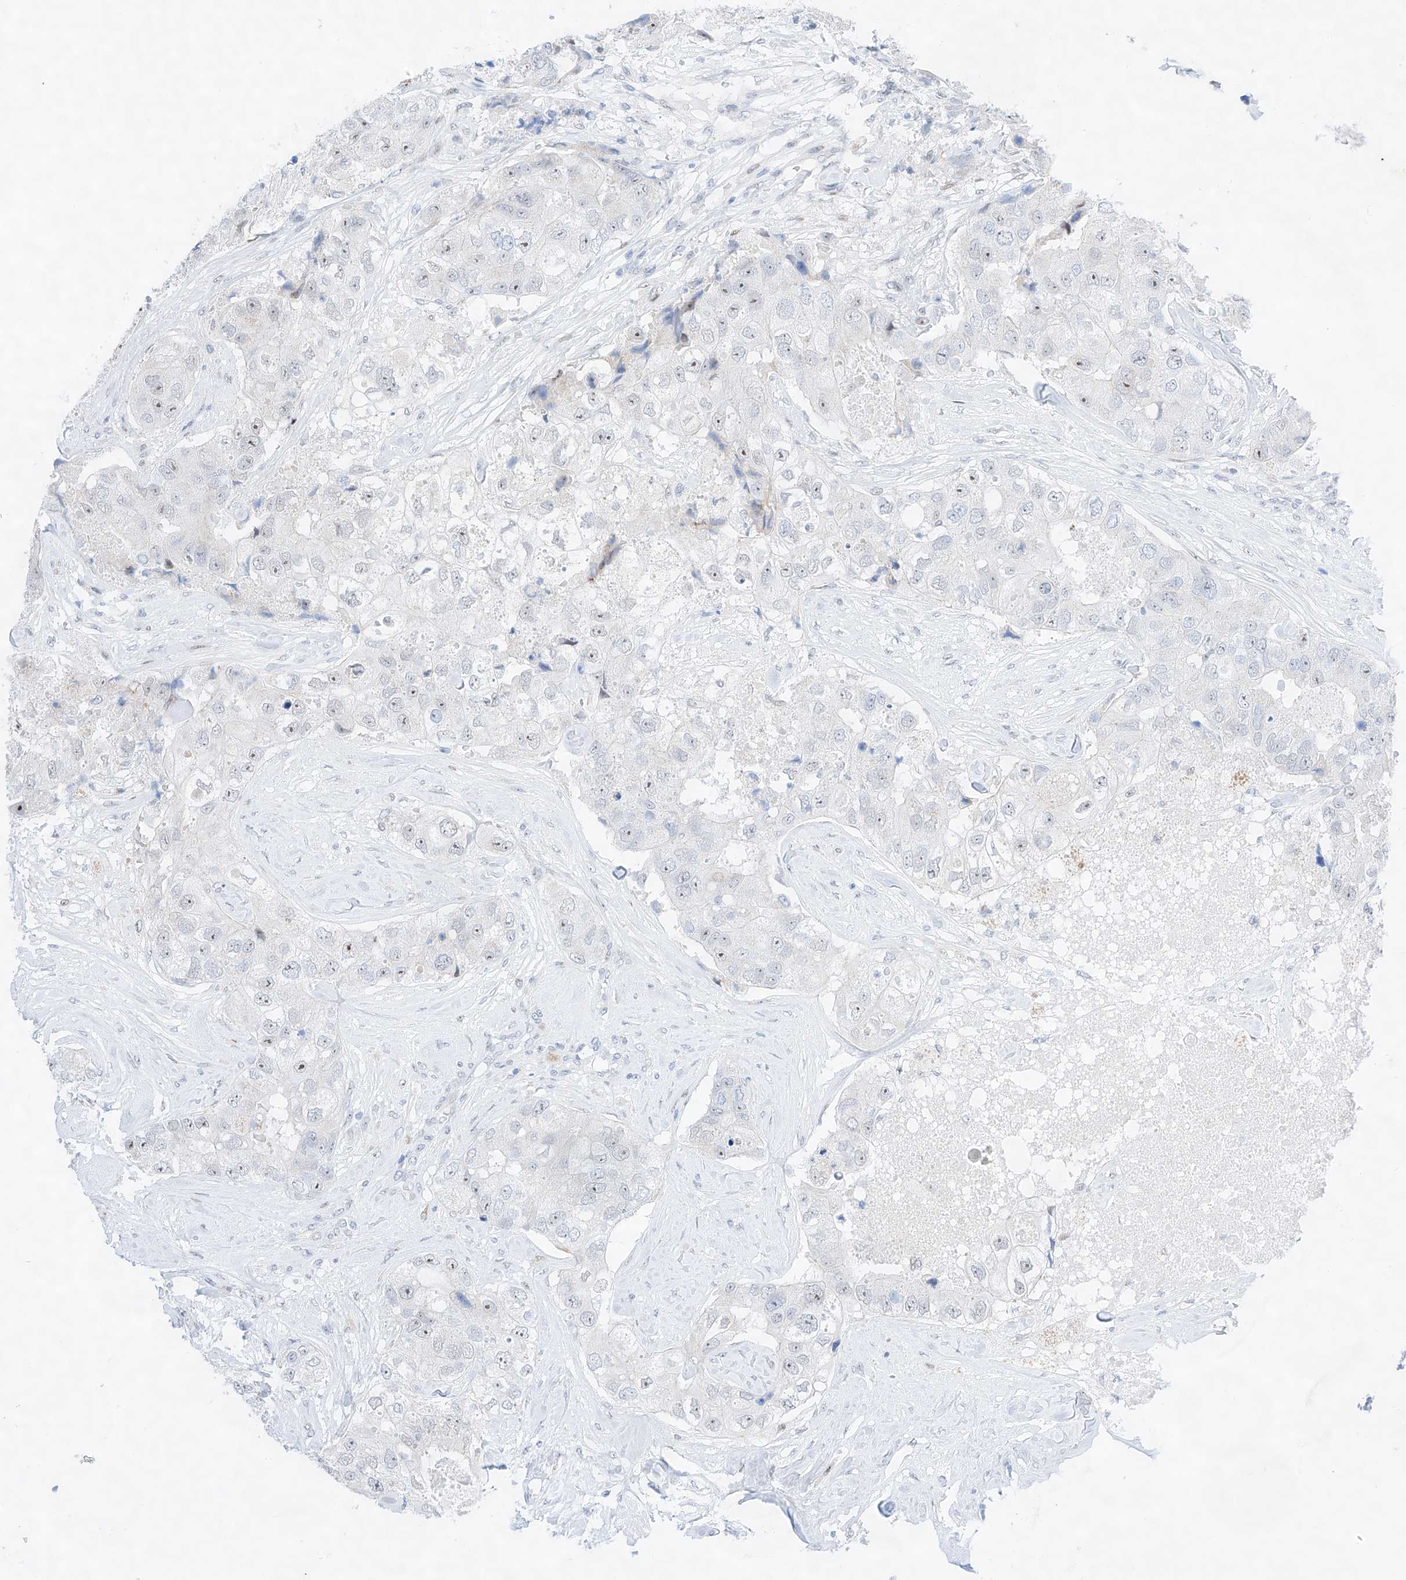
{"staining": {"intensity": "negative", "quantity": "none", "location": "none"}, "tissue": "breast cancer", "cell_type": "Tumor cells", "image_type": "cancer", "snomed": [{"axis": "morphology", "description": "Duct carcinoma"}, {"axis": "topography", "description": "Breast"}], "caption": "There is no significant positivity in tumor cells of invasive ductal carcinoma (breast). (DAB immunohistochemistry, high magnification).", "gene": "NT5C3B", "patient": {"sex": "female", "age": 62}}